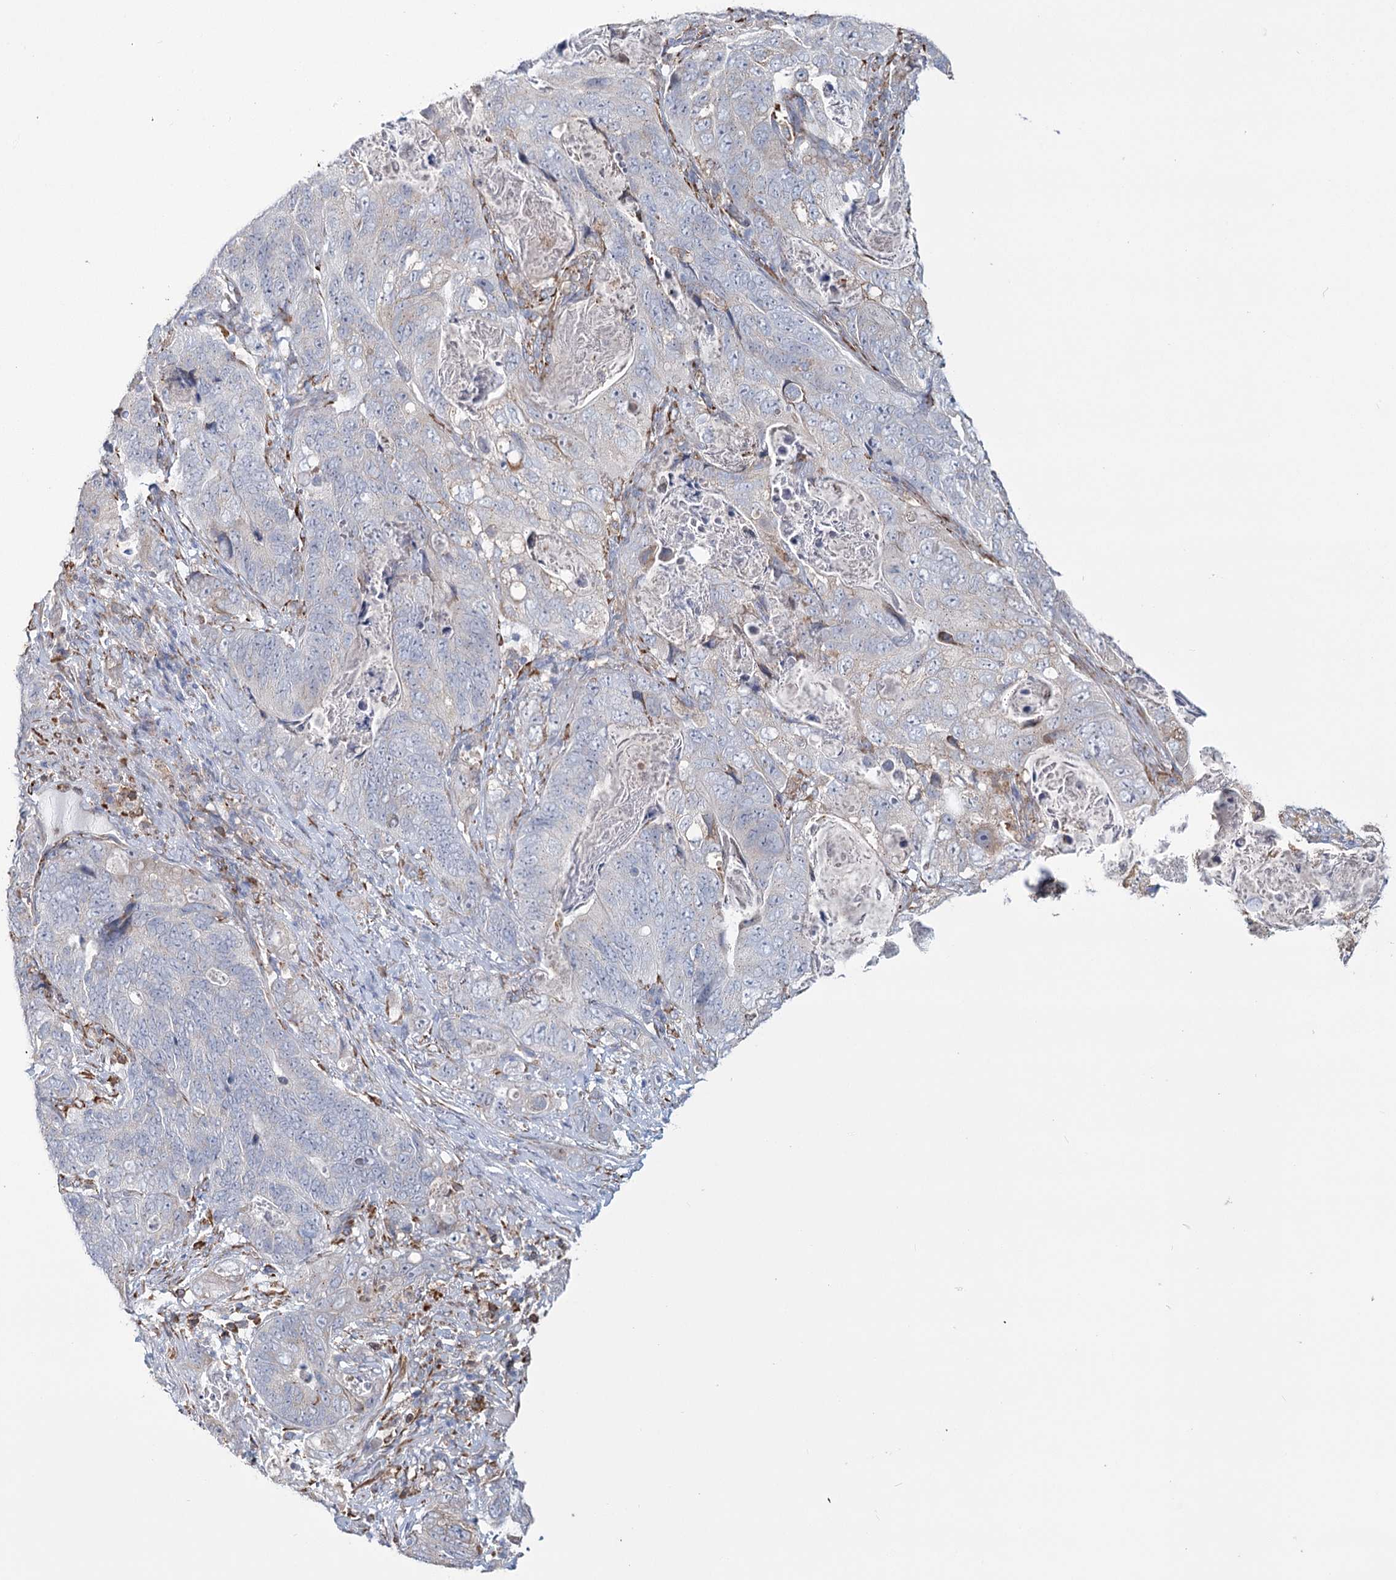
{"staining": {"intensity": "negative", "quantity": "none", "location": "none"}, "tissue": "stomach cancer", "cell_type": "Tumor cells", "image_type": "cancer", "snomed": [{"axis": "morphology", "description": "Normal tissue, NOS"}, {"axis": "morphology", "description": "Adenocarcinoma, NOS"}, {"axis": "topography", "description": "Stomach"}], "caption": "This is an IHC histopathology image of stomach adenocarcinoma. There is no positivity in tumor cells.", "gene": "ZCCHC9", "patient": {"sex": "female", "age": 89}}